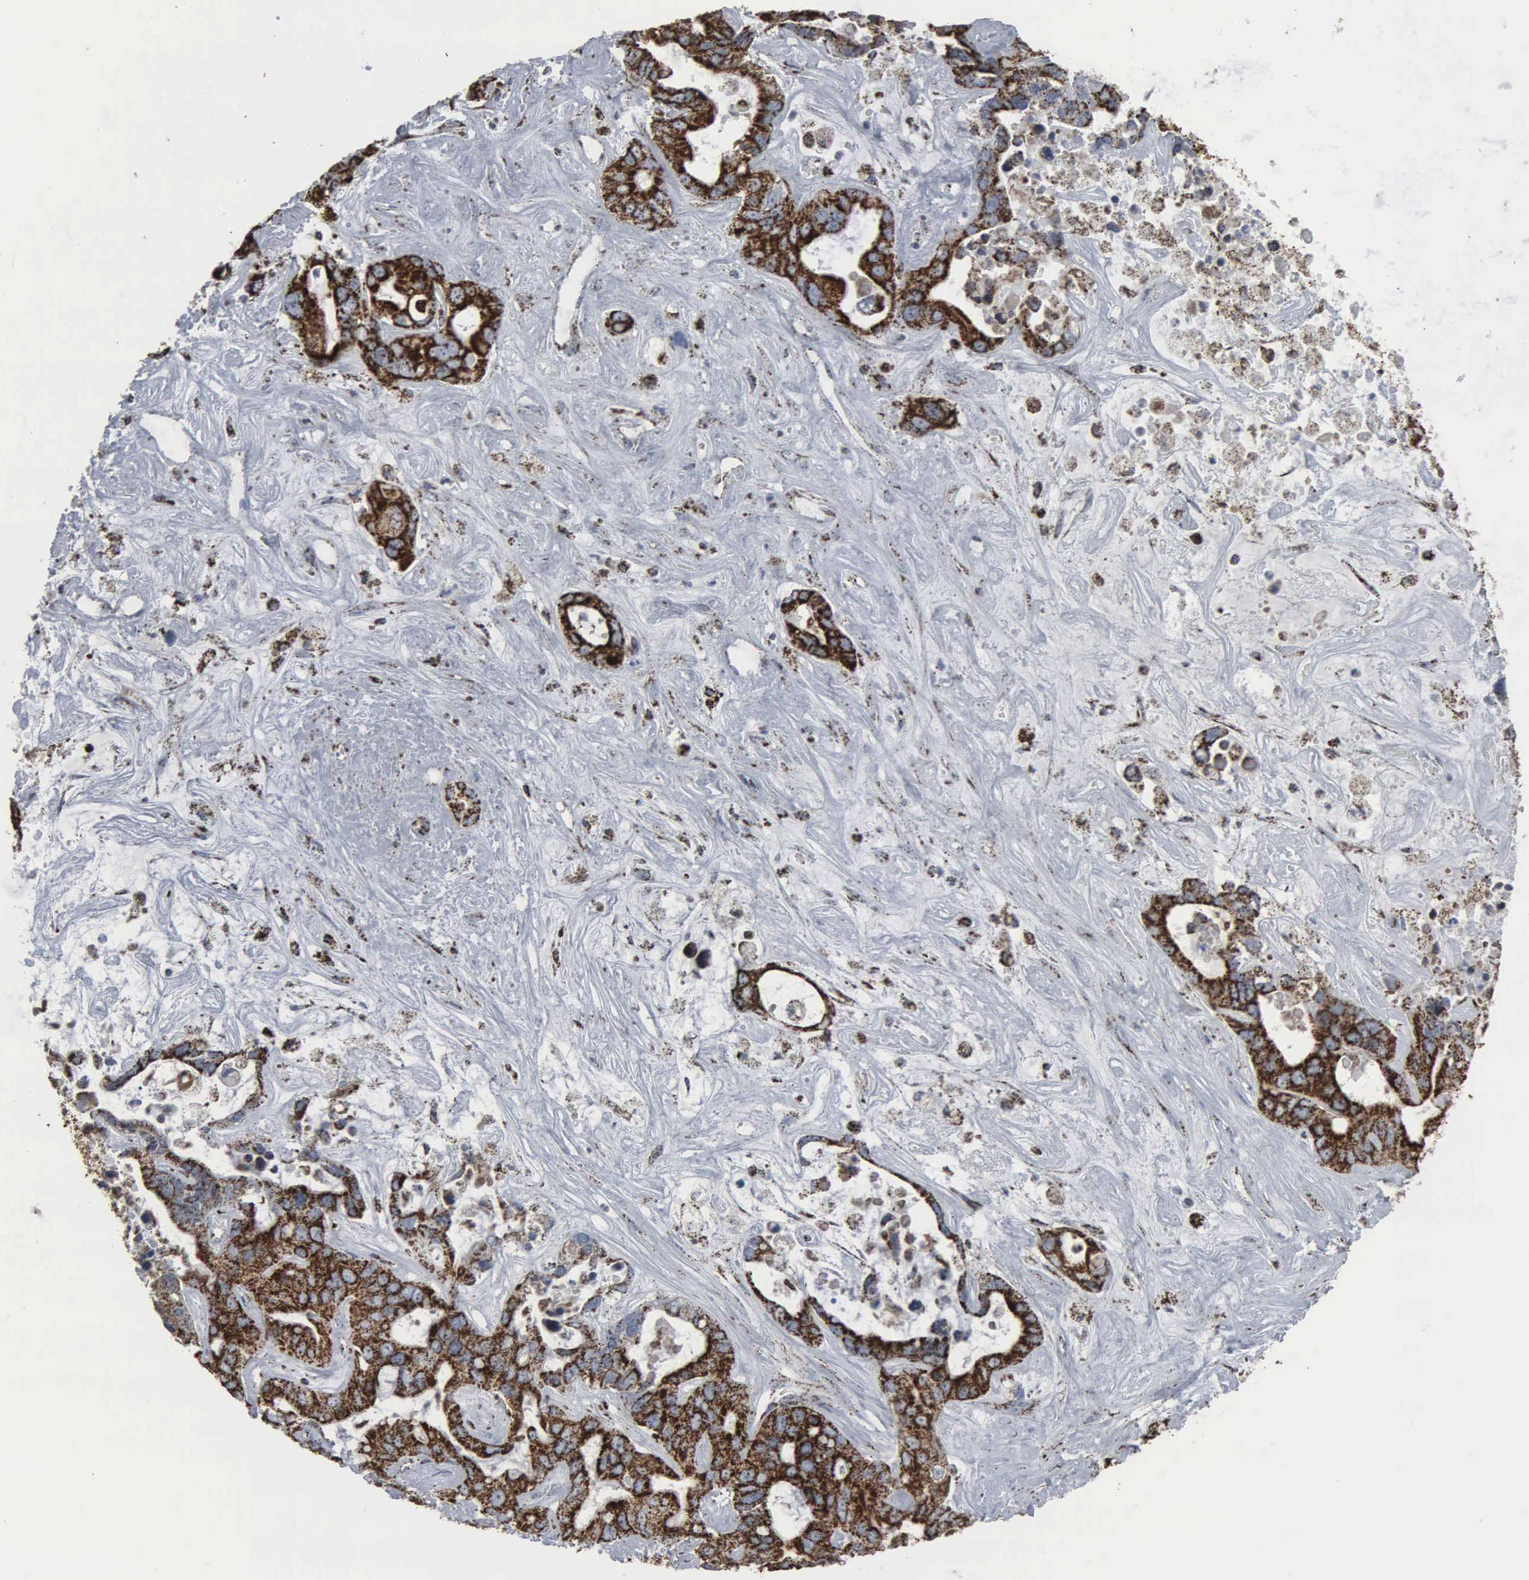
{"staining": {"intensity": "strong", "quantity": ">75%", "location": "cytoplasmic/membranous"}, "tissue": "liver cancer", "cell_type": "Tumor cells", "image_type": "cancer", "snomed": [{"axis": "morphology", "description": "Cholangiocarcinoma"}, {"axis": "topography", "description": "Liver"}], "caption": "Immunohistochemical staining of liver cancer shows strong cytoplasmic/membranous protein positivity in about >75% of tumor cells. (Stains: DAB in brown, nuclei in blue, Microscopy: brightfield microscopy at high magnification).", "gene": "HSPA9", "patient": {"sex": "female", "age": 65}}